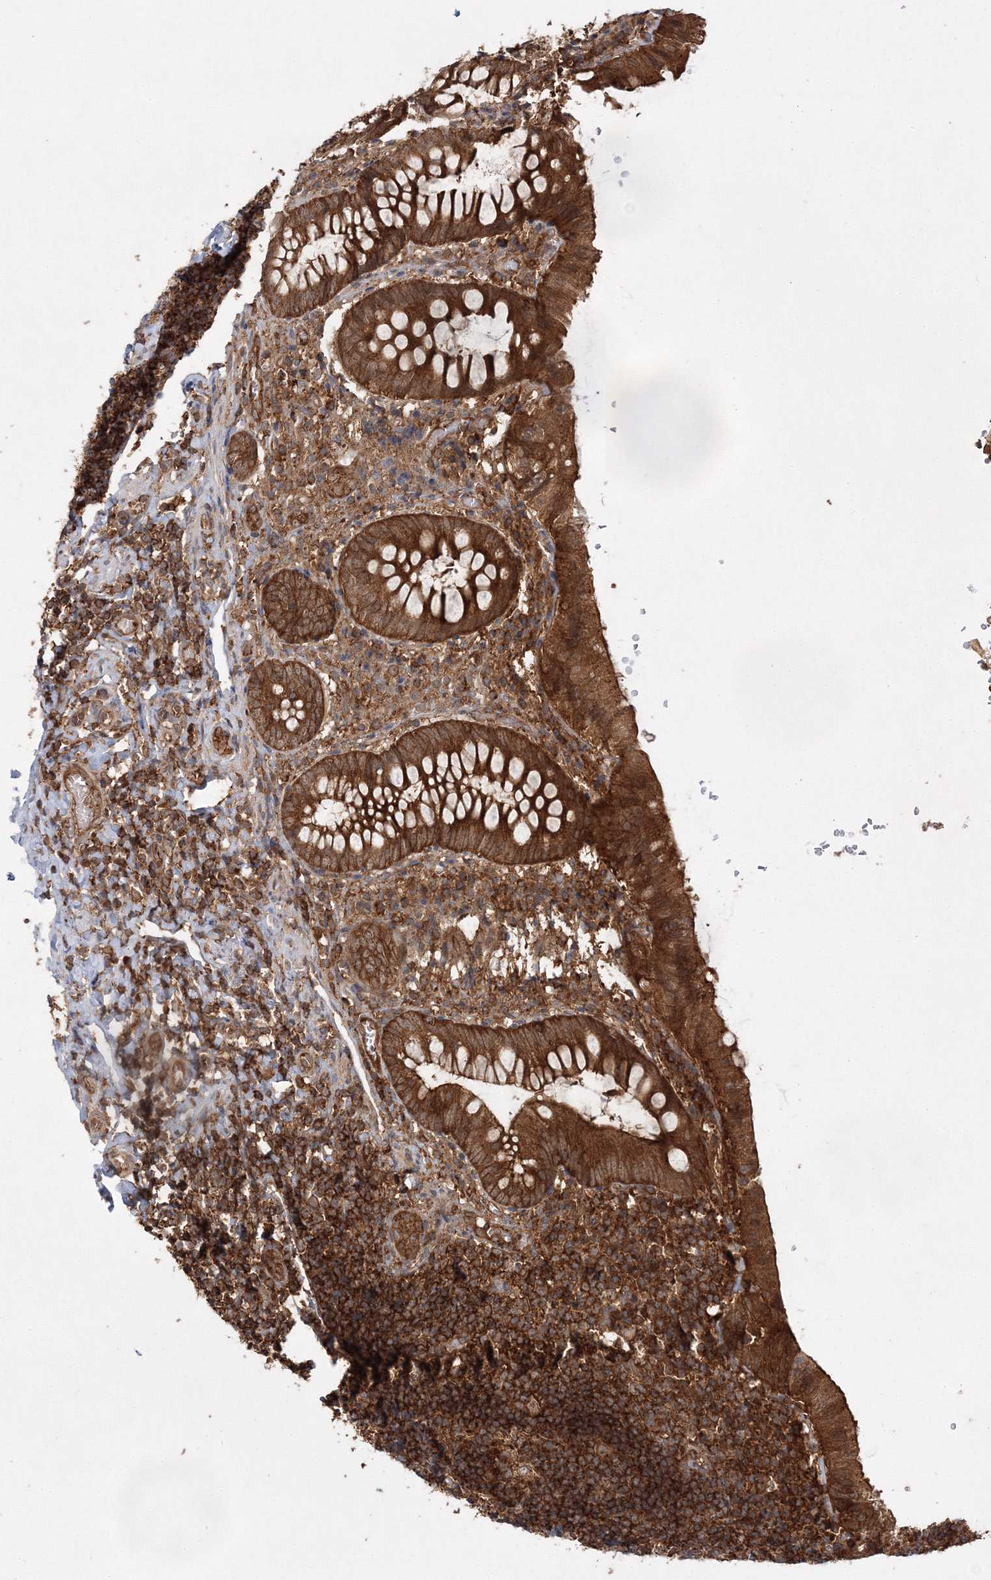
{"staining": {"intensity": "strong", "quantity": ">75%", "location": "cytoplasmic/membranous"}, "tissue": "appendix", "cell_type": "Glandular cells", "image_type": "normal", "snomed": [{"axis": "morphology", "description": "Normal tissue, NOS"}, {"axis": "topography", "description": "Appendix"}], "caption": "The histopathology image displays staining of unremarkable appendix, revealing strong cytoplasmic/membranous protein expression (brown color) within glandular cells. (DAB (3,3'-diaminobenzidine) = brown stain, brightfield microscopy at high magnification).", "gene": "WDR37", "patient": {"sex": "male", "age": 8}}